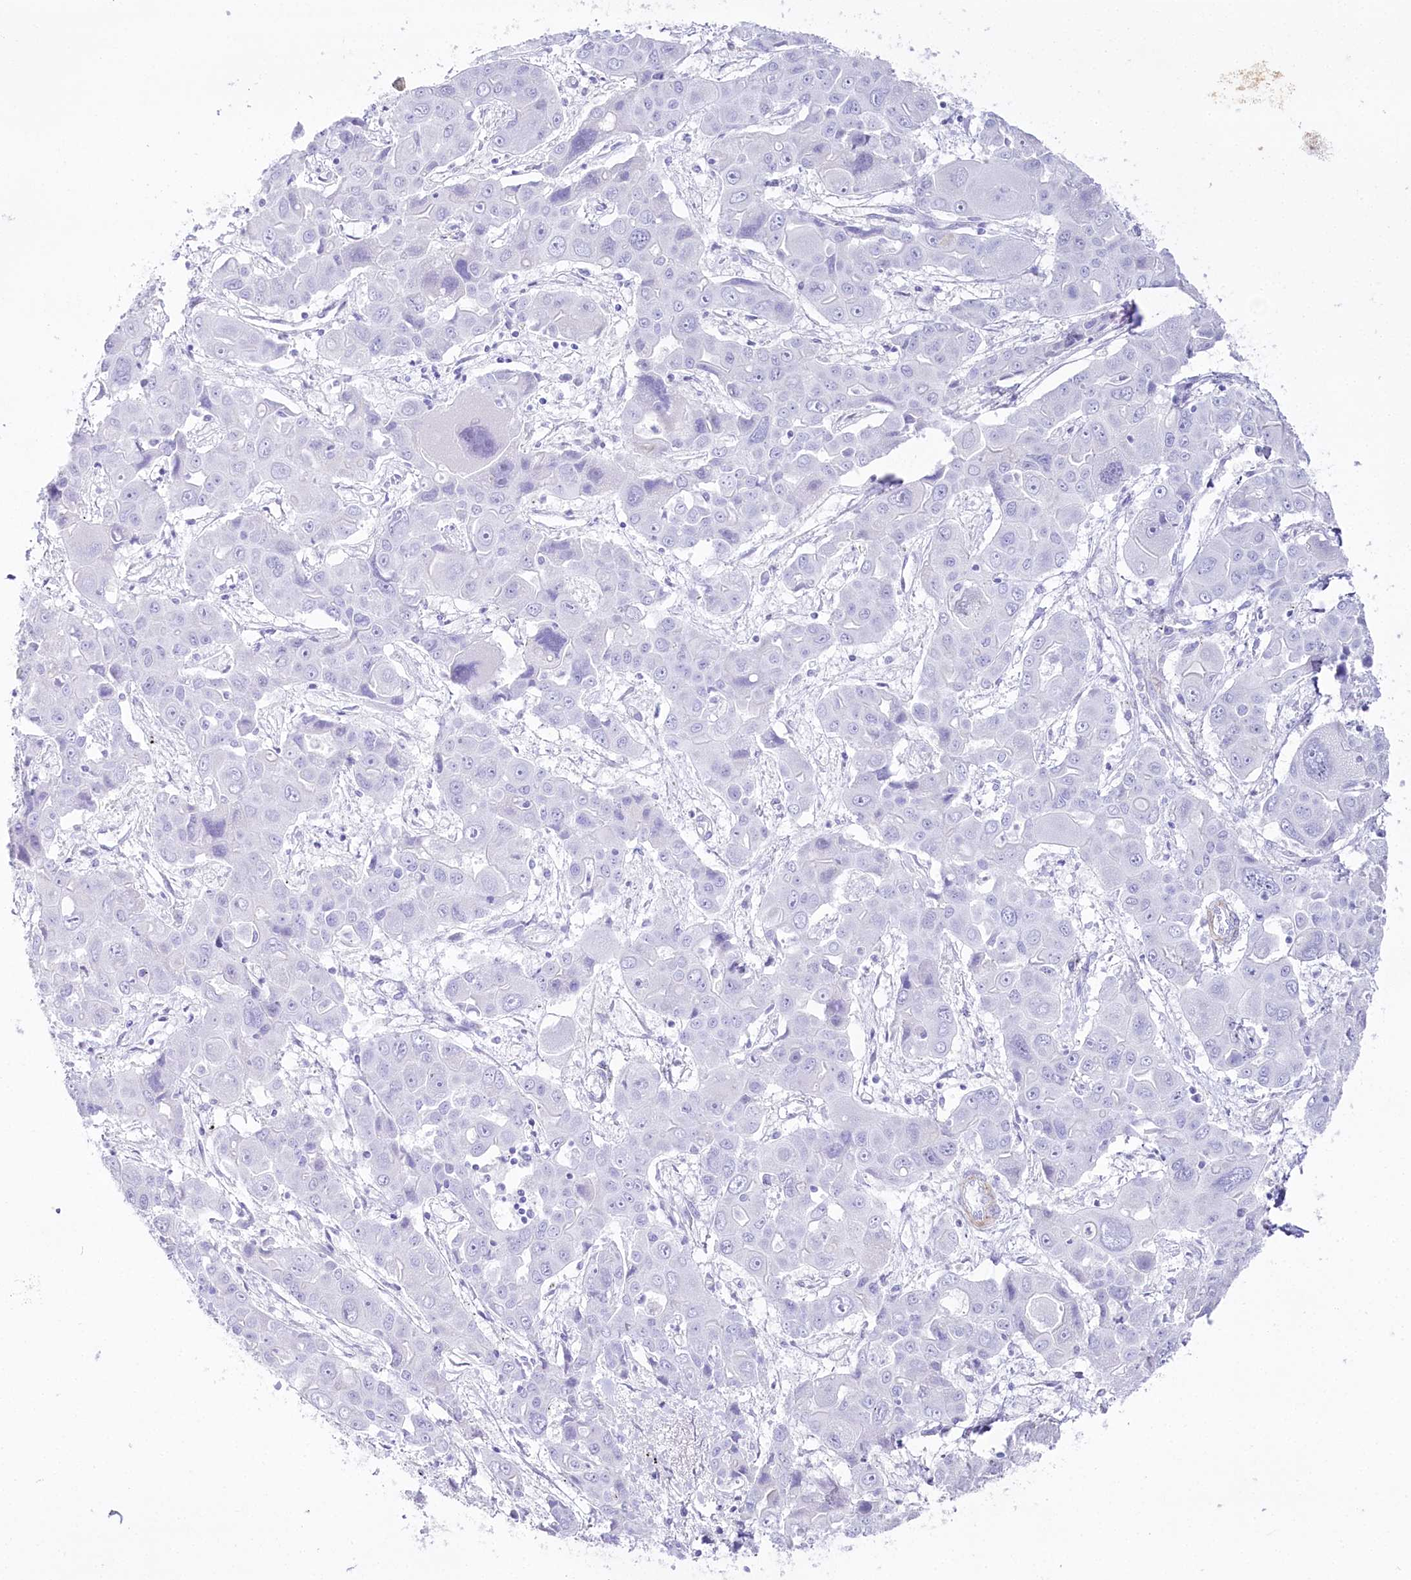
{"staining": {"intensity": "negative", "quantity": "none", "location": "none"}, "tissue": "liver cancer", "cell_type": "Tumor cells", "image_type": "cancer", "snomed": [{"axis": "morphology", "description": "Cholangiocarcinoma"}, {"axis": "topography", "description": "Liver"}], "caption": "The immunohistochemistry (IHC) micrograph has no significant positivity in tumor cells of liver cancer (cholangiocarcinoma) tissue. (DAB (3,3'-diaminobenzidine) immunohistochemistry (IHC) visualized using brightfield microscopy, high magnification).", "gene": "CSN3", "patient": {"sex": "male", "age": 67}}